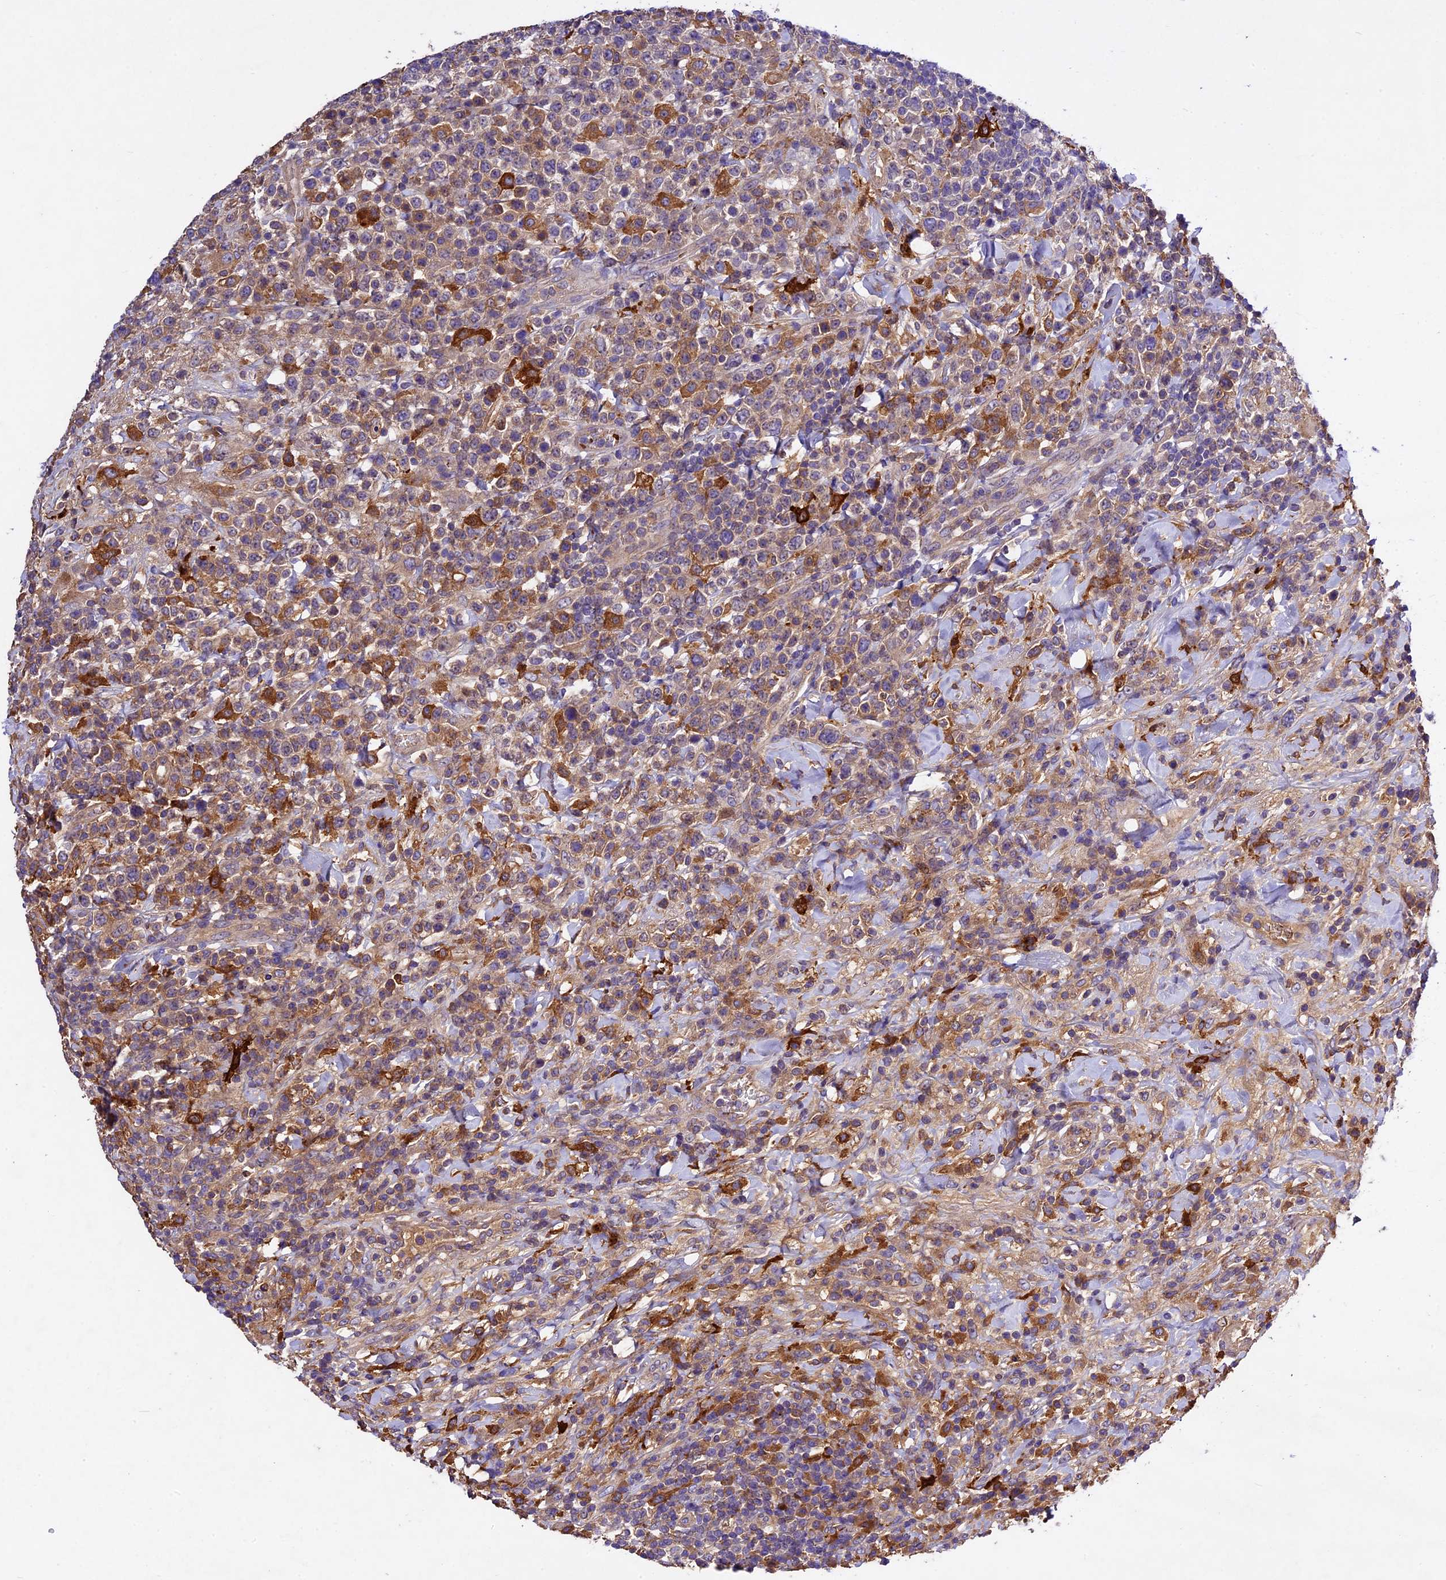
{"staining": {"intensity": "moderate", "quantity": "25%-75%", "location": "cytoplasmic/membranous"}, "tissue": "lymphoma", "cell_type": "Tumor cells", "image_type": "cancer", "snomed": [{"axis": "morphology", "description": "Malignant lymphoma, non-Hodgkin's type, High grade"}, {"axis": "topography", "description": "Colon"}], "caption": "A high-resolution micrograph shows immunohistochemistry (IHC) staining of lymphoma, which displays moderate cytoplasmic/membranous positivity in about 25%-75% of tumor cells.", "gene": "CILP2", "patient": {"sex": "female", "age": 53}}